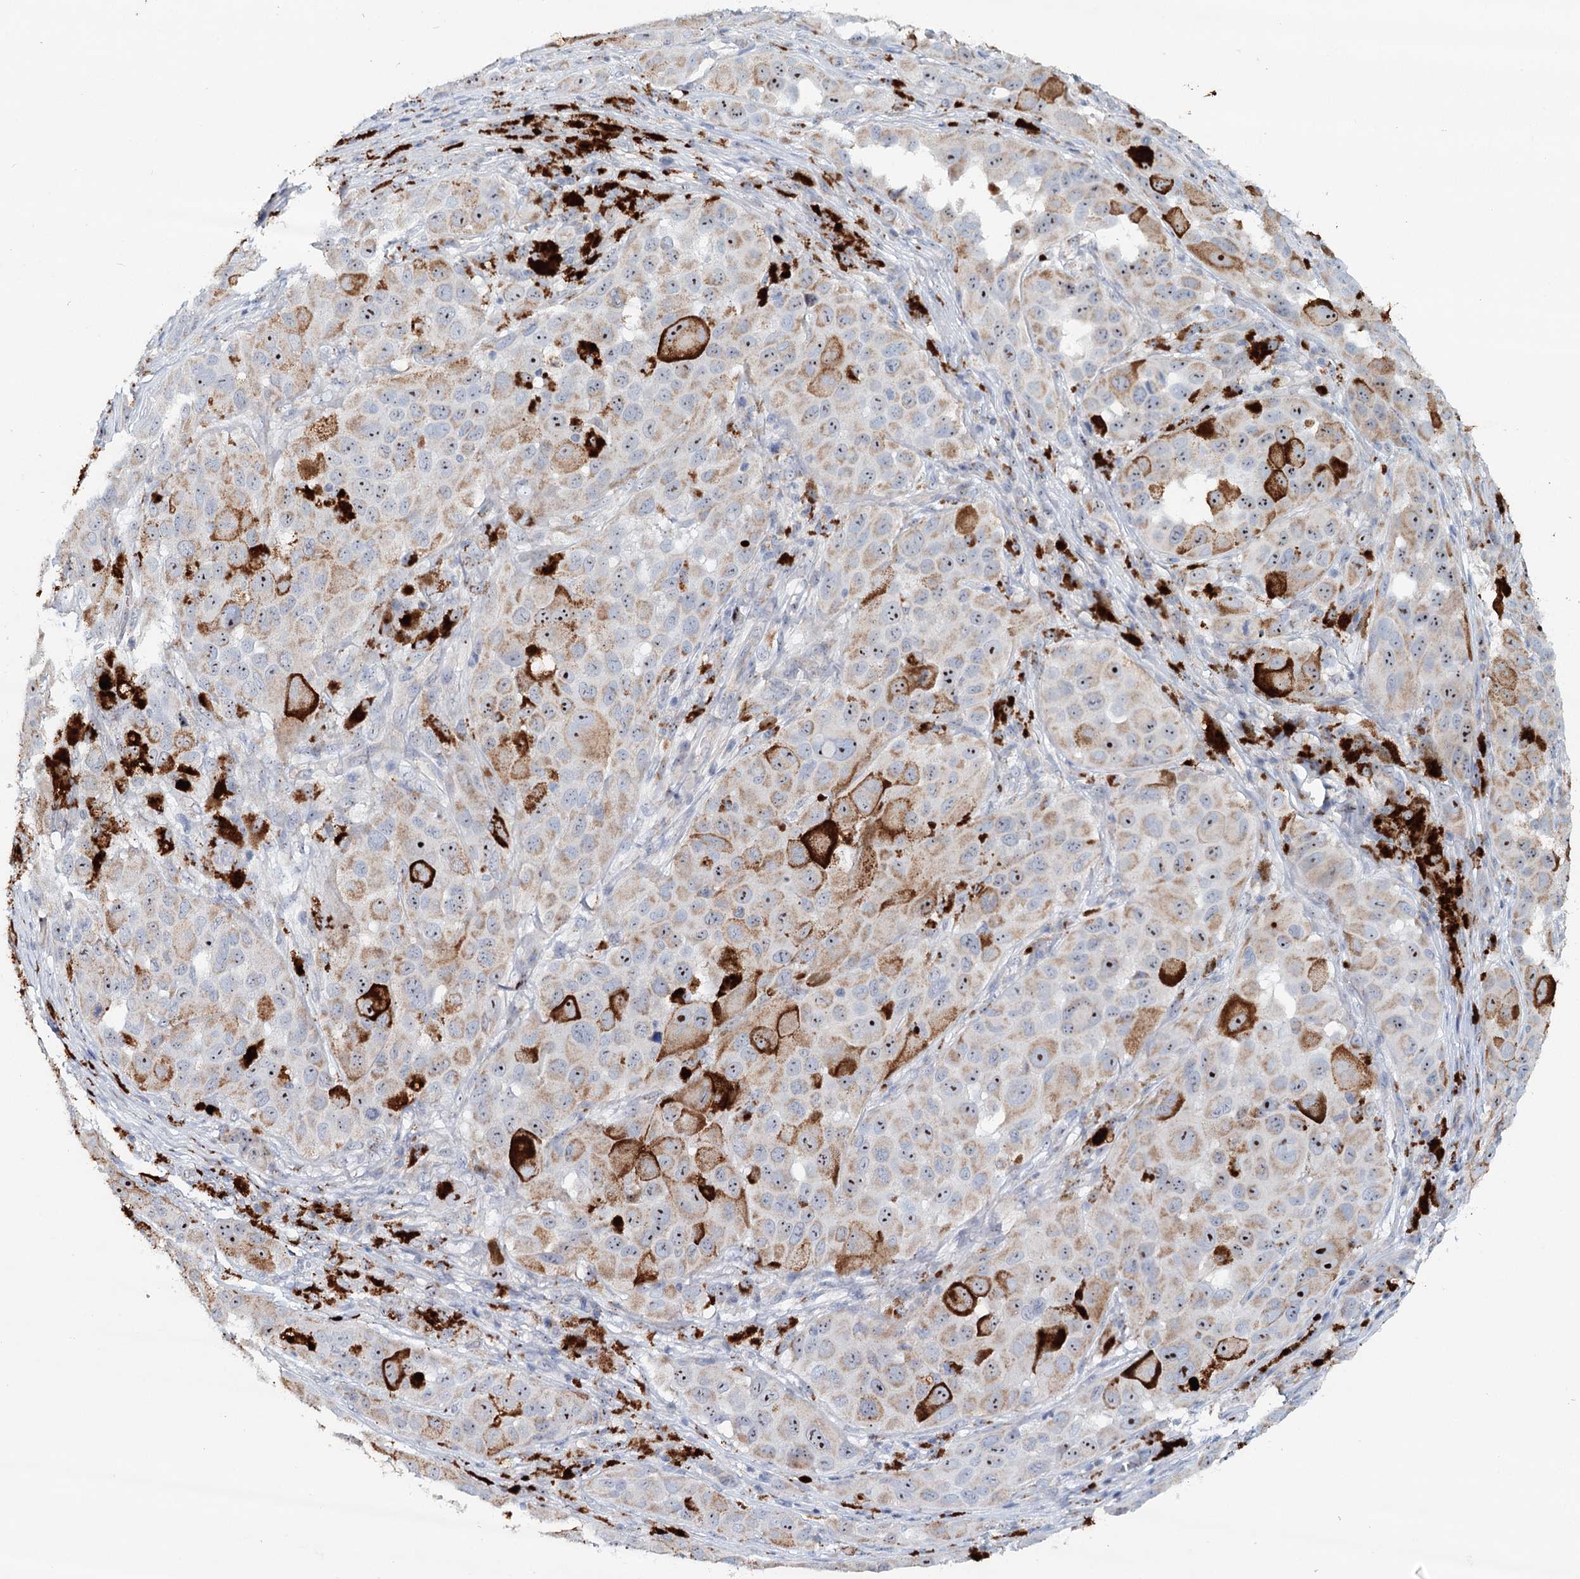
{"staining": {"intensity": "weak", "quantity": "<25%", "location": "cytoplasmic/membranous"}, "tissue": "melanoma", "cell_type": "Tumor cells", "image_type": "cancer", "snomed": [{"axis": "morphology", "description": "Malignant melanoma, NOS"}, {"axis": "topography", "description": "Skin"}], "caption": "This micrograph is of malignant melanoma stained with IHC to label a protein in brown with the nuclei are counter-stained blue. There is no expression in tumor cells. Brightfield microscopy of IHC stained with DAB (3,3'-diaminobenzidine) (brown) and hematoxylin (blue), captured at high magnification.", "gene": "RBM43", "patient": {"sex": "male", "age": 96}}